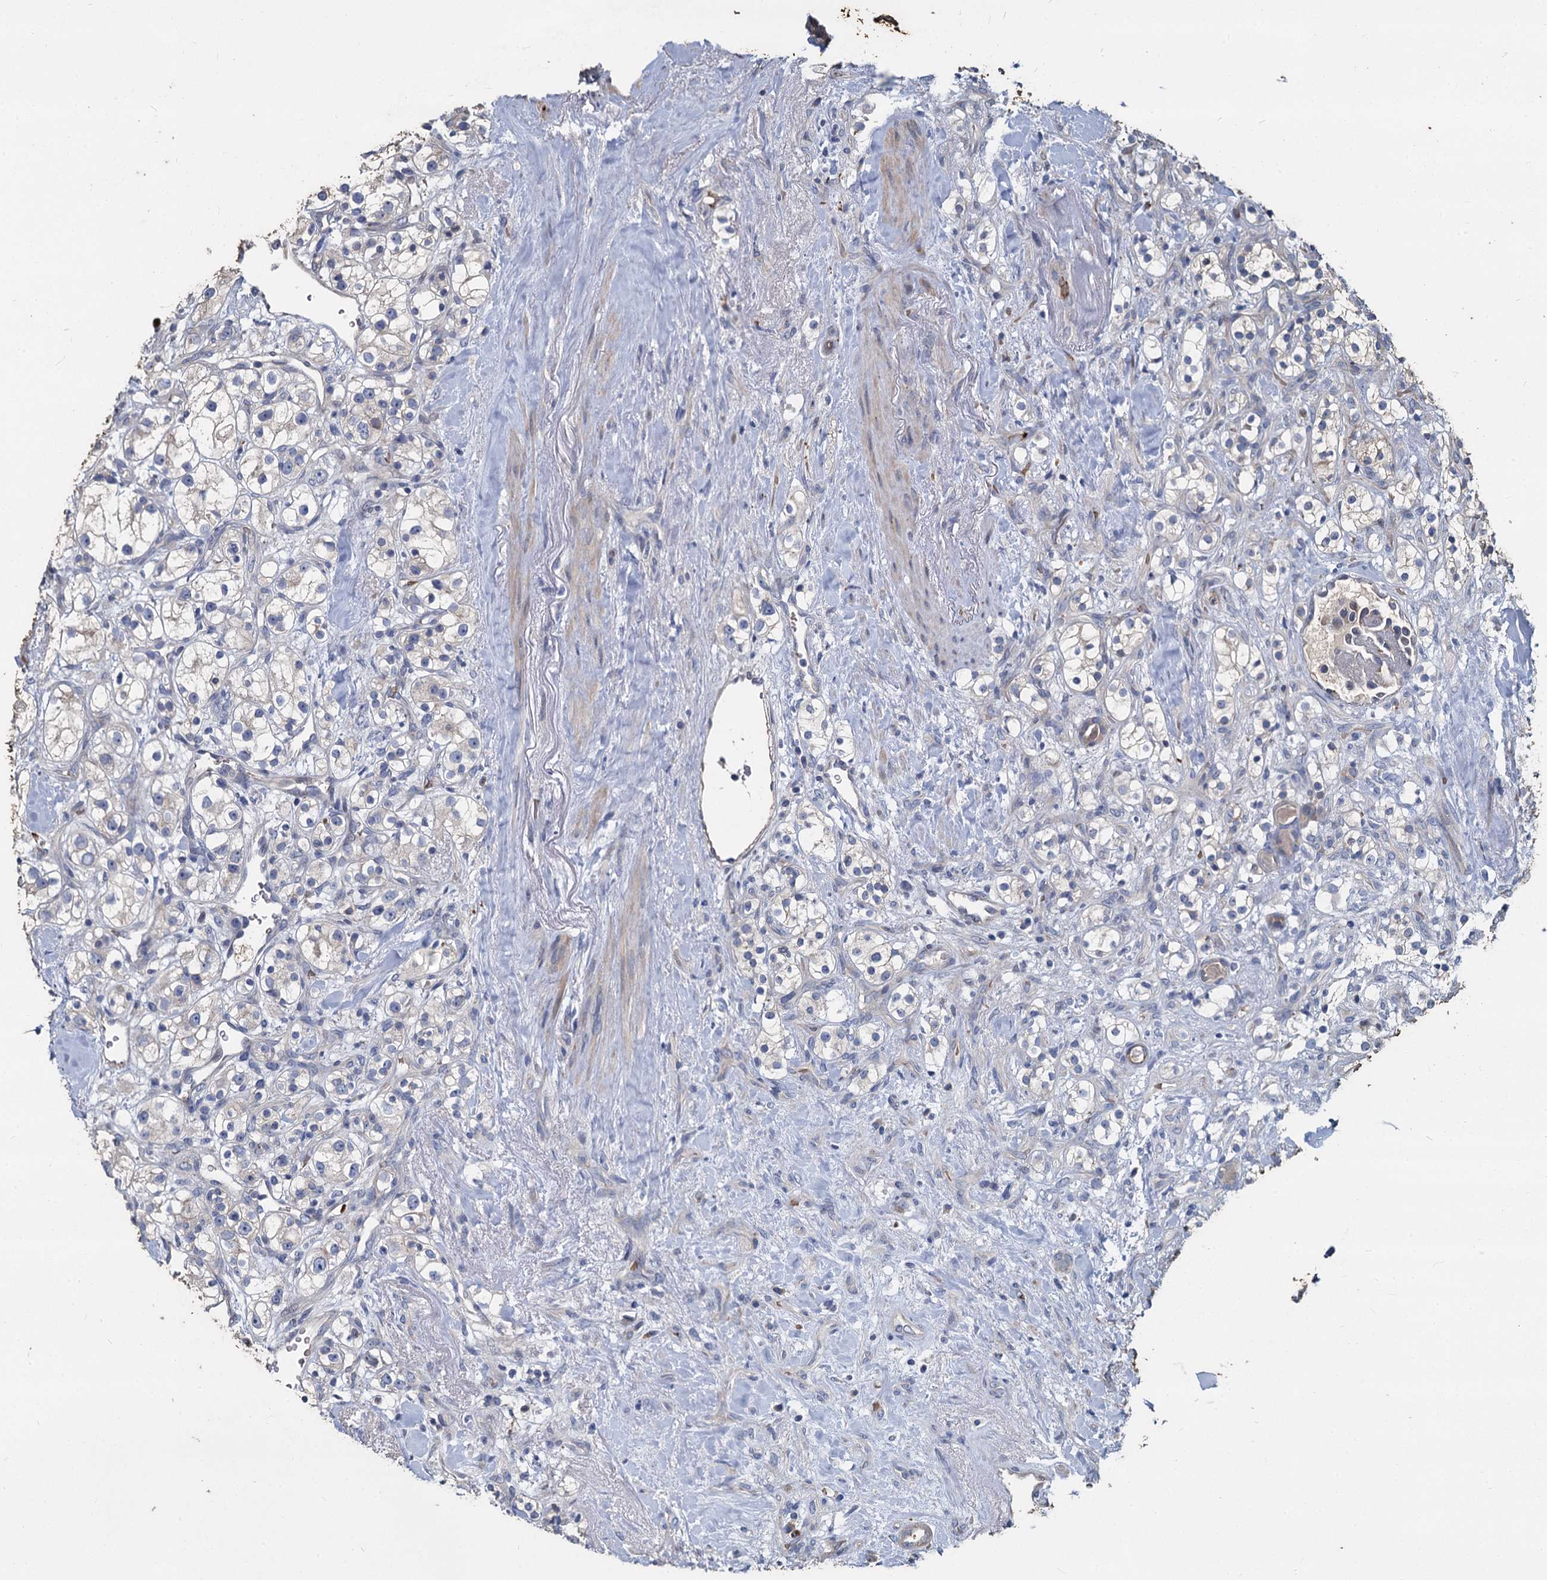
{"staining": {"intensity": "negative", "quantity": "none", "location": "none"}, "tissue": "renal cancer", "cell_type": "Tumor cells", "image_type": "cancer", "snomed": [{"axis": "morphology", "description": "Adenocarcinoma, NOS"}, {"axis": "topography", "description": "Kidney"}], "caption": "An image of human renal cancer is negative for staining in tumor cells. Brightfield microscopy of IHC stained with DAB (brown) and hematoxylin (blue), captured at high magnification.", "gene": "TCTN2", "patient": {"sex": "male", "age": 77}}